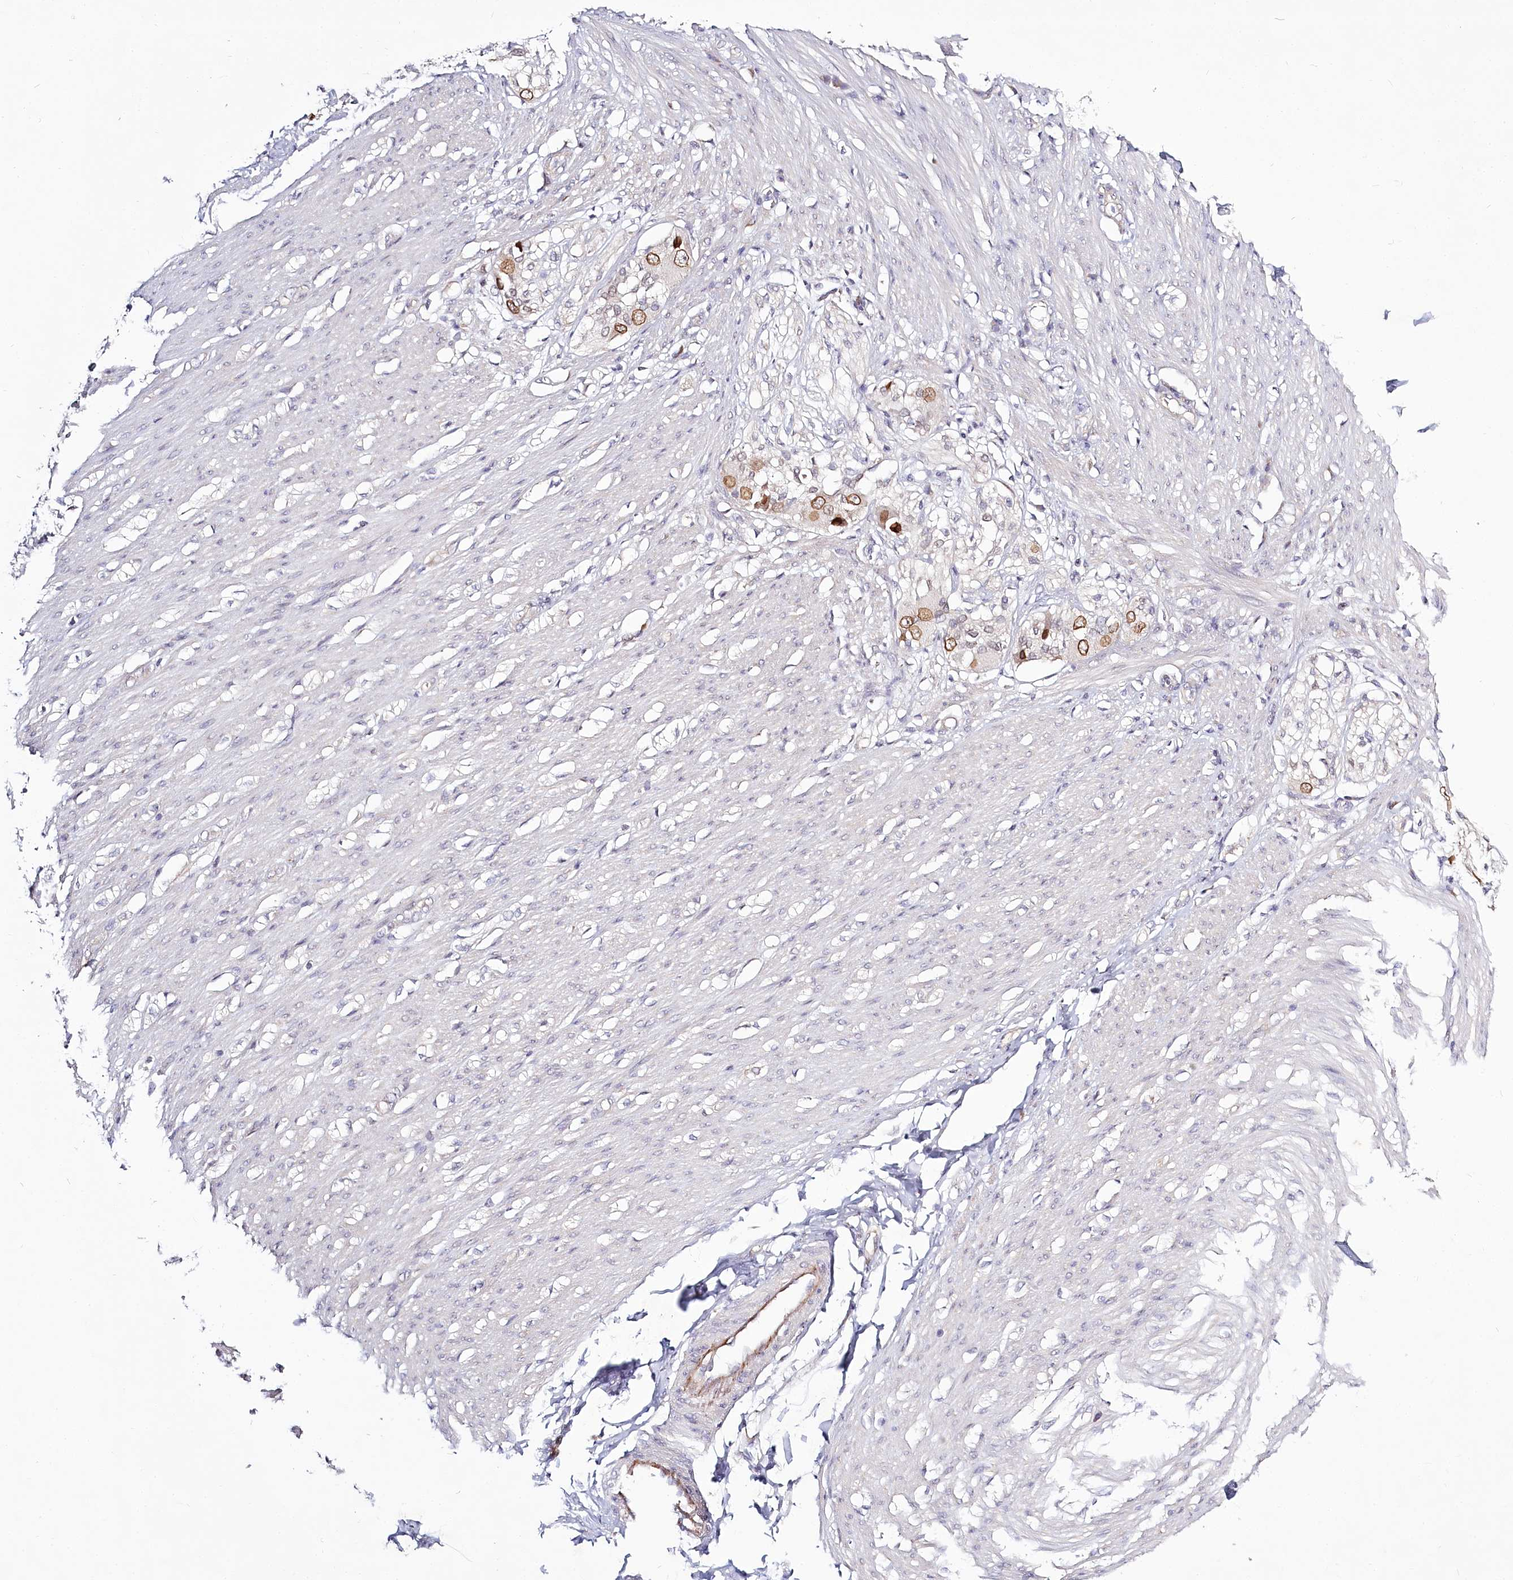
{"staining": {"intensity": "negative", "quantity": "none", "location": "none"}, "tissue": "smooth muscle", "cell_type": "Smooth muscle cells", "image_type": "normal", "snomed": [{"axis": "morphology", "description": "Normal tissue, NOS"}, {"axis": "morphology", "description": "Adenocarcinoma, NOS"}, {"axis": "topography", "description": "Colon"}, {"axis": "topography", "description": "Peripheral nerve tissue"}], "caption": "Smooth muscle cells show no significant protein positivity in normal smooth muscle. (DAB (3,3'-diaminobenzidine) IHC, high magnification).", "gene": "SPINK13", "patient": {"sex": "male", "age": 14}}